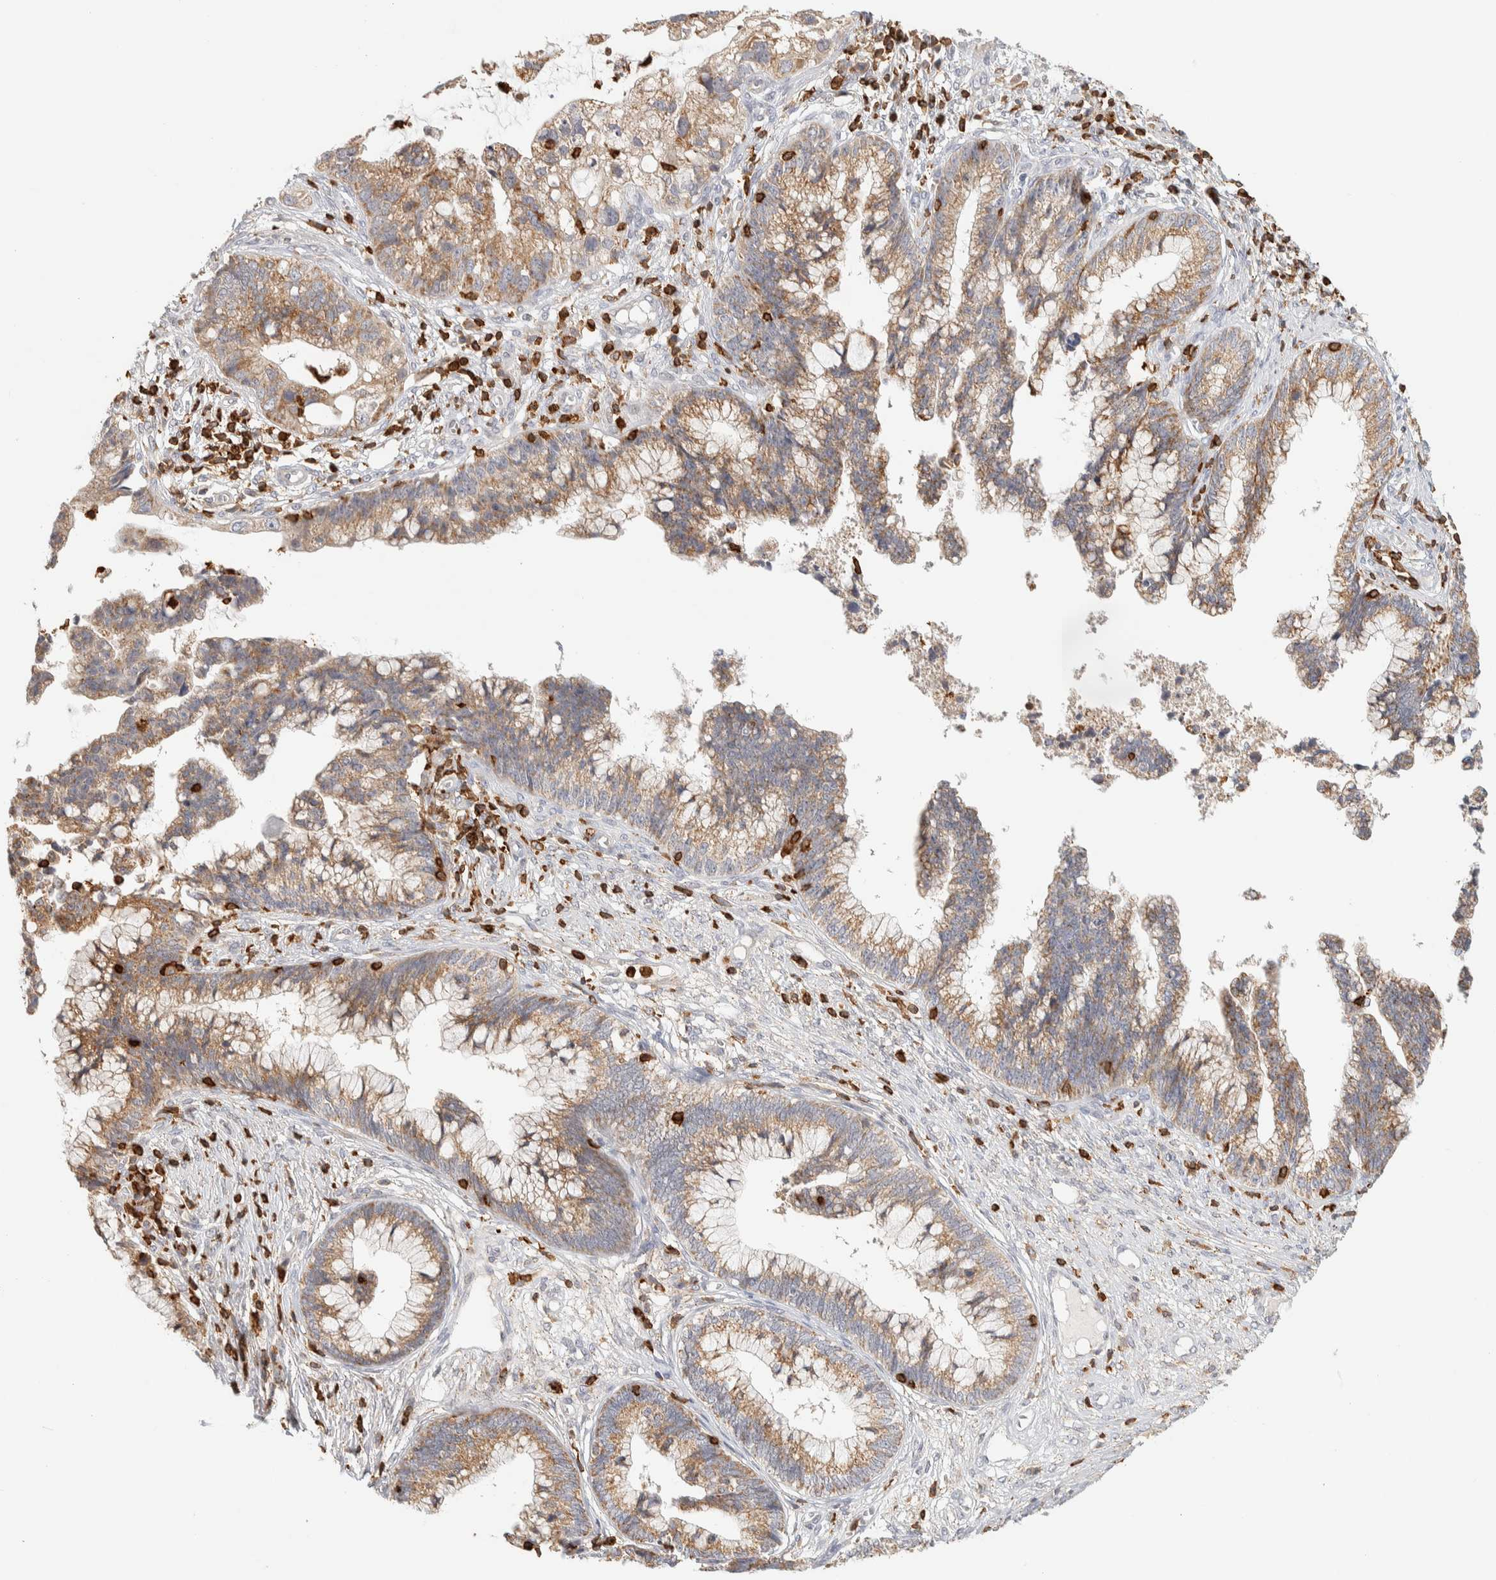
{"staining": {"intensity": "moderate", "quantity": ">75%", "location": "cytoplasmic/membranous"}, "tissue": "cervical cancer", "cell_type": "Tumor cells", "image_type": "cancer", "snomed": [{"axis": "morphology", "description": "Adenocarcinoma, NOS"}, {"axis": "topography", "description": "Cervix"}], "caption": "Protein expression analysis of cervical adenocarcinoma reveals moderate cytoplasmic/membranous staining in approximately >75% of tumor cells.", "gene": "RUNDC1", "patient": {"sex": "female", "age": 44}}